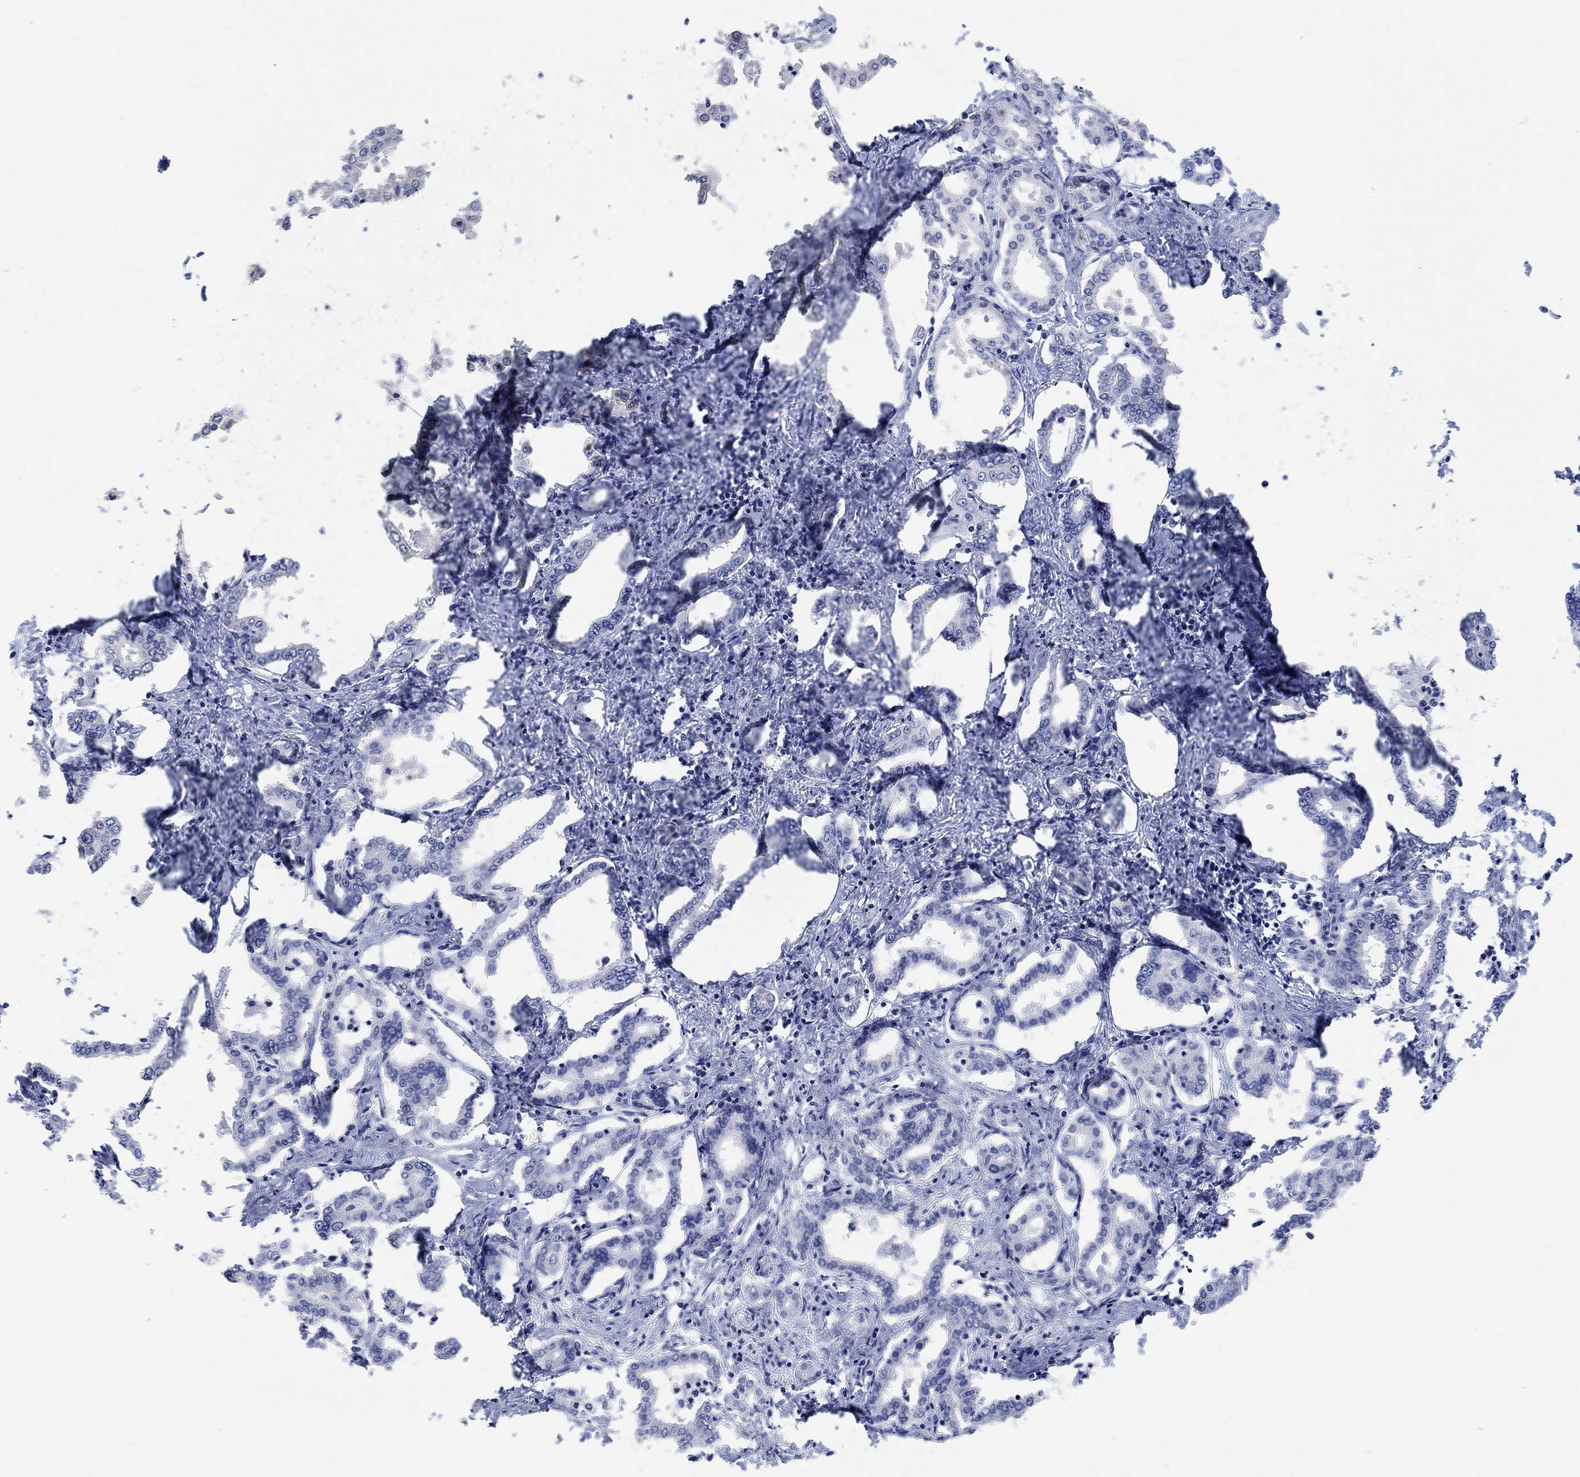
{"staining": {"intensity": "negative", "quantity": "none", "location": "none"}, "tissue": "liver cancer", "cell_type": "Tumor cells", "image_type": "cancer", "snomed": [{"axis": "morphology", "description": "Cholangiocarcinoma"}, {"axis": "topography", "description": "Liver"}], "caption": "This micrograph is of liver cholangiocarcinoma stained with immunohistochemistry (IHC) to label a protein in brown with the nuclei are counter-stained blue. There is no positivity in tumor cells.", "gene": "NLRP14", "patient": {"sex": "female", "age": 47}}